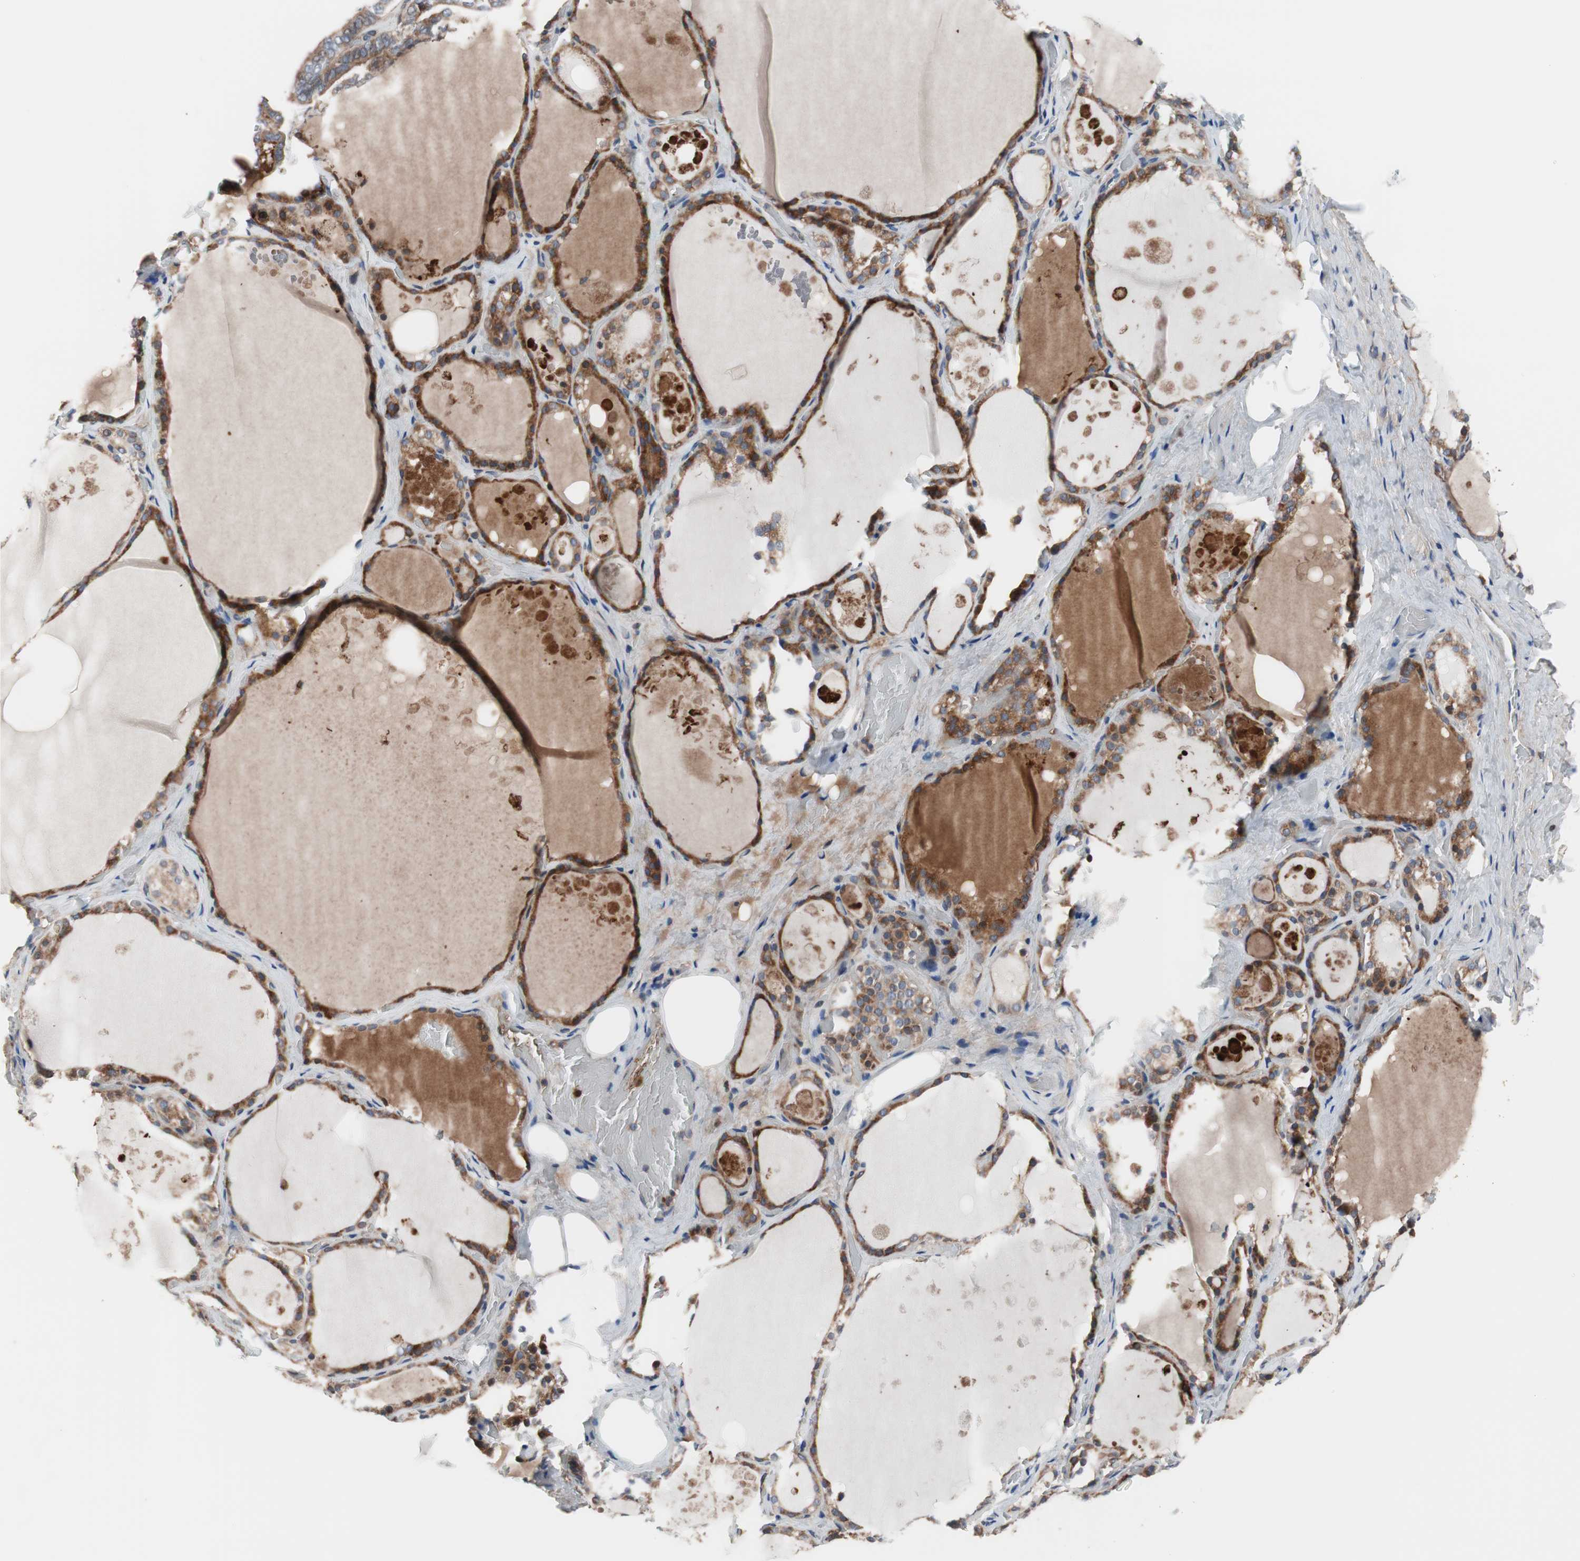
{"staining": {"intensity": "moderate", "quantity": ">75%", "location": "cytoplasmic/membranous"}, "tissue": "thyroid gland", "cell_type": "Glandular cells", "image_type": "normal", "snomed": [{"axis": "morphology", "description": "Normal tissue, NOS"}, {"axis": "topography", "description": "Thyroid gland"}], "caption": "Immunohistochemistry image of normal human thyroid gland stained for a protein (brown), which exhibits medium levels of moderate cytoplasmic/membranous positivity in approximately >75% of glandular cells.", "gene": "KANSL1", "patient": {"sex": "male", "age": 61}}